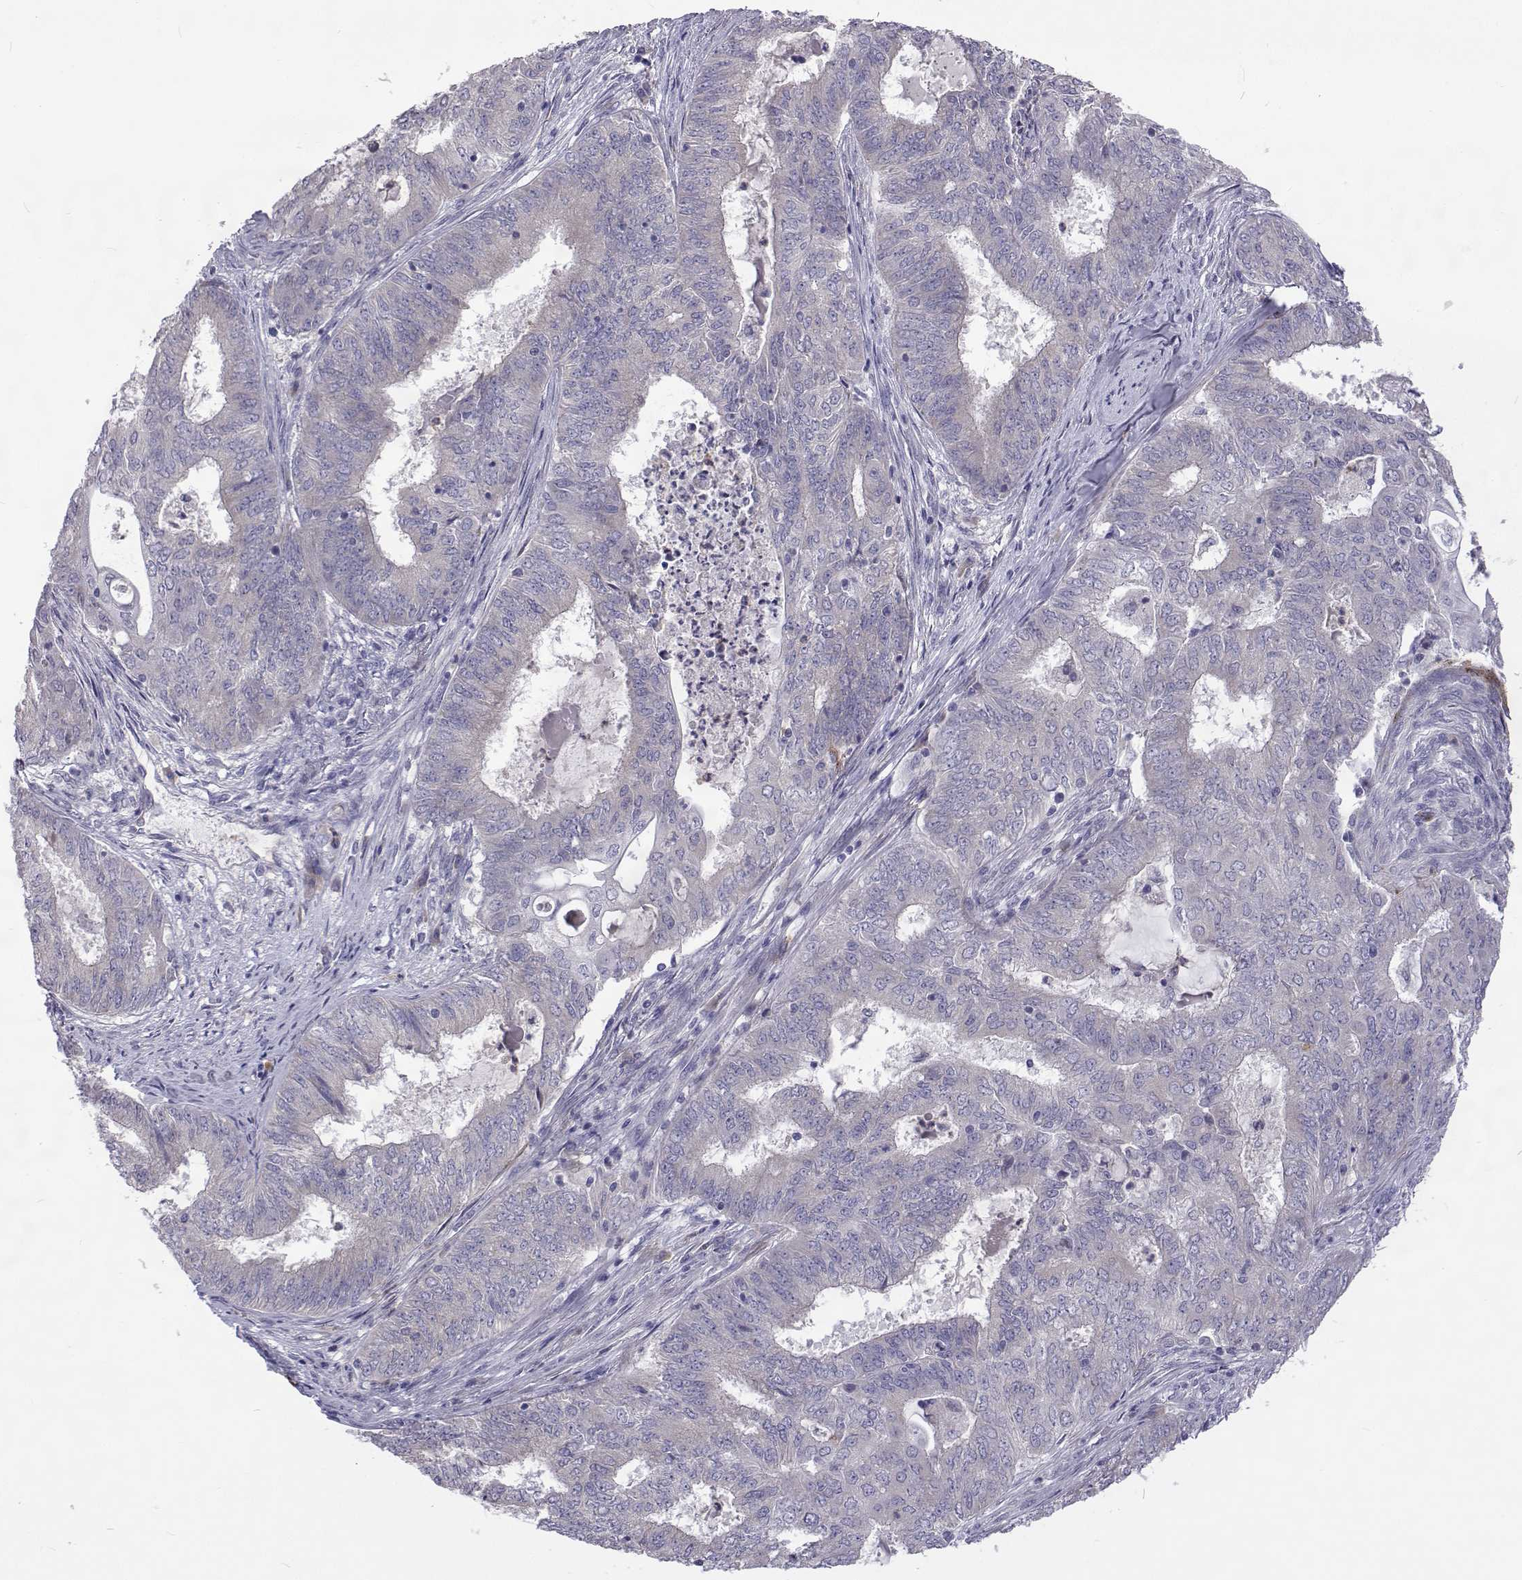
{"staining": {"intensity": "negative", "quantity": "none", "location": "none"}, "tissue": "endometrial cancer", "cell_type": "Tumor cells", "image_type": "cancer", "snomed": [{"axis": "morphology", "description": "Adenocarcinoma, NOS"}, {"axis": "topography", "description": "Endometrium"}], "caption": "Immunohistochemistry (IHC) of human adenocarcinoma (endometrial) displays no expression in tumor cells. Brightfield microscopy of immunohistochemistry stained with DAB (brown) and hematoxylin (blue), captured at high magnification.", "gene": "NPR3", "patient": {"sex": "female", "age": 62}}